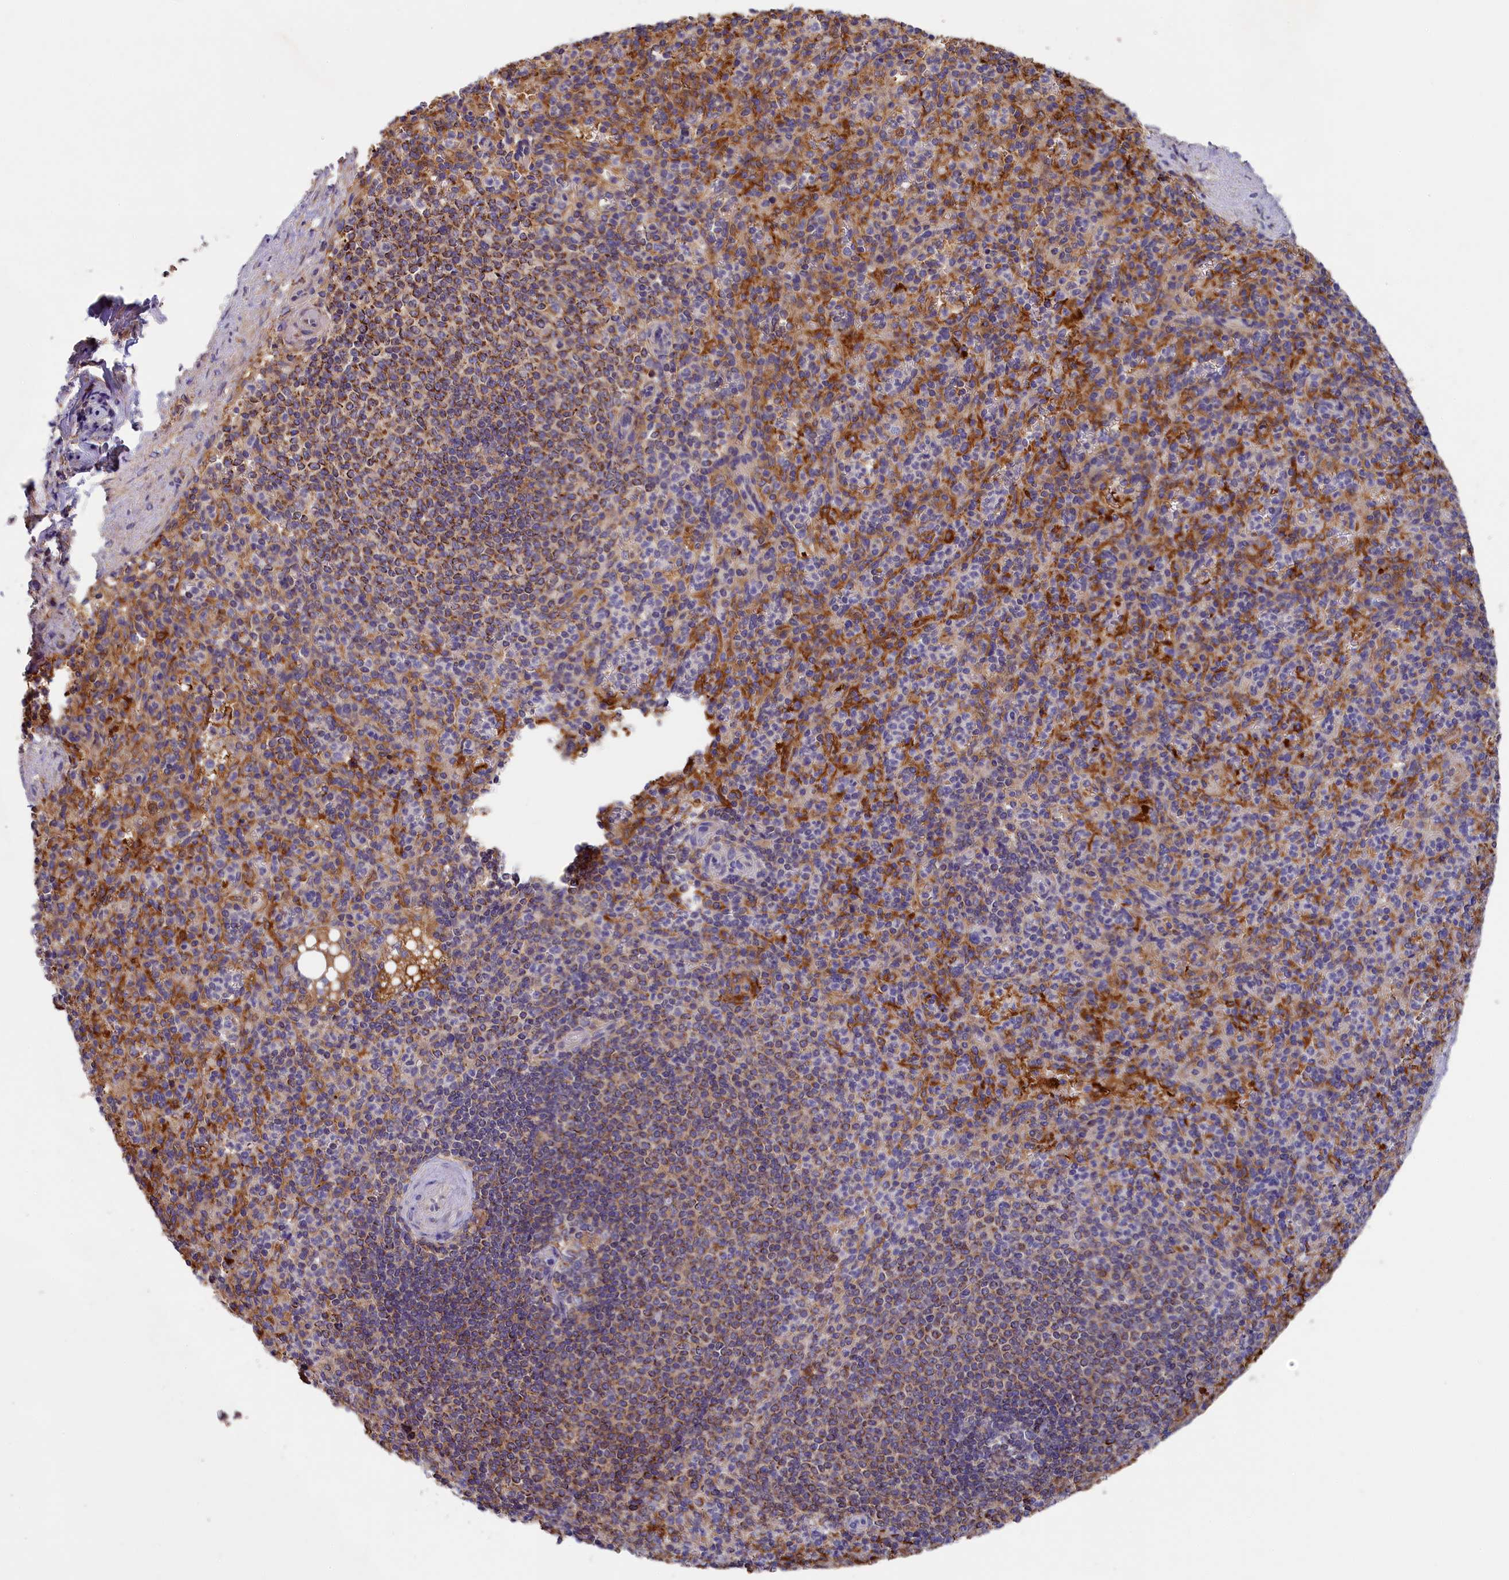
{"staining": {"intensity": "moderate", "quantity": "25%-75%", "location": "cytoplasmic/membranous"}, "tissue": "spleen", "cell_type": "Cells in red pulp", "image_type": "normal", "snomed": [{"axis": "morphology", "description": "Normal tissue, NOS"}, {"axis": "topography", "description": "Spleen"}], "caption": "A brown stain highlights moderate cytoplasmic/membranous expression of a protein in cells in red pulp of benign human spleen.", "gene": "SEC31B", "patient": {"sex": "female", "age": 74}}